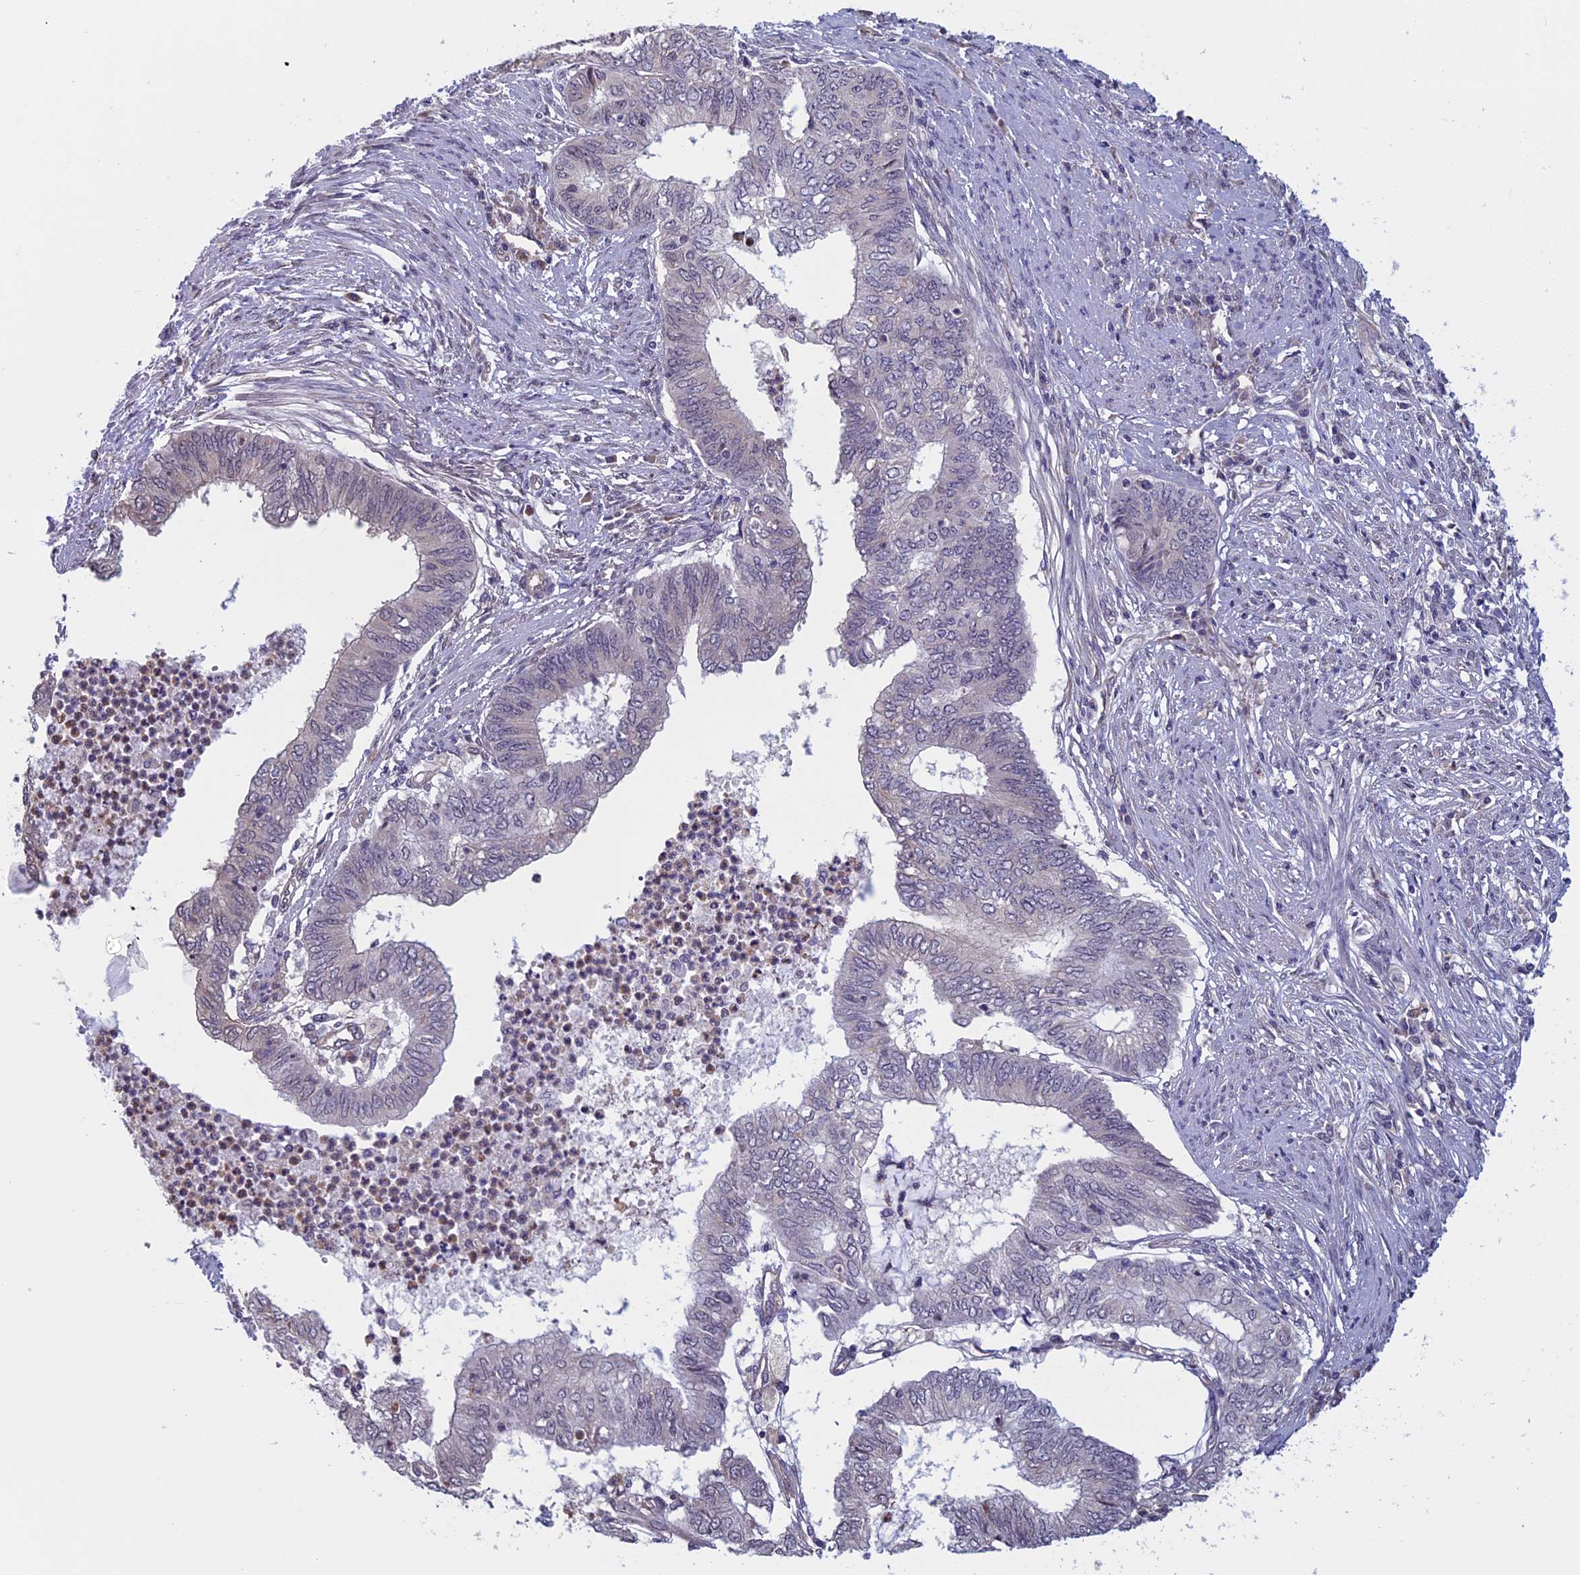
{"staining": {"intensity": "negative", "quantity": "none", "location": "none"}, "tissue": "endometrial cancer", "cell_type": "Tumor cells", "image_type": "cancer", "snomed": [{"axis": "morphology", "description": "Adenocarcinoma, NOS"}, {"axis": "topography", "description": "Endometrium"}], "caption": "Tumor cells are negative for protein expression in human endometrial cancer (adenocarcinoma).", "gene": "SLC1A6", "patient": {"sex": "female", "age": 68}}